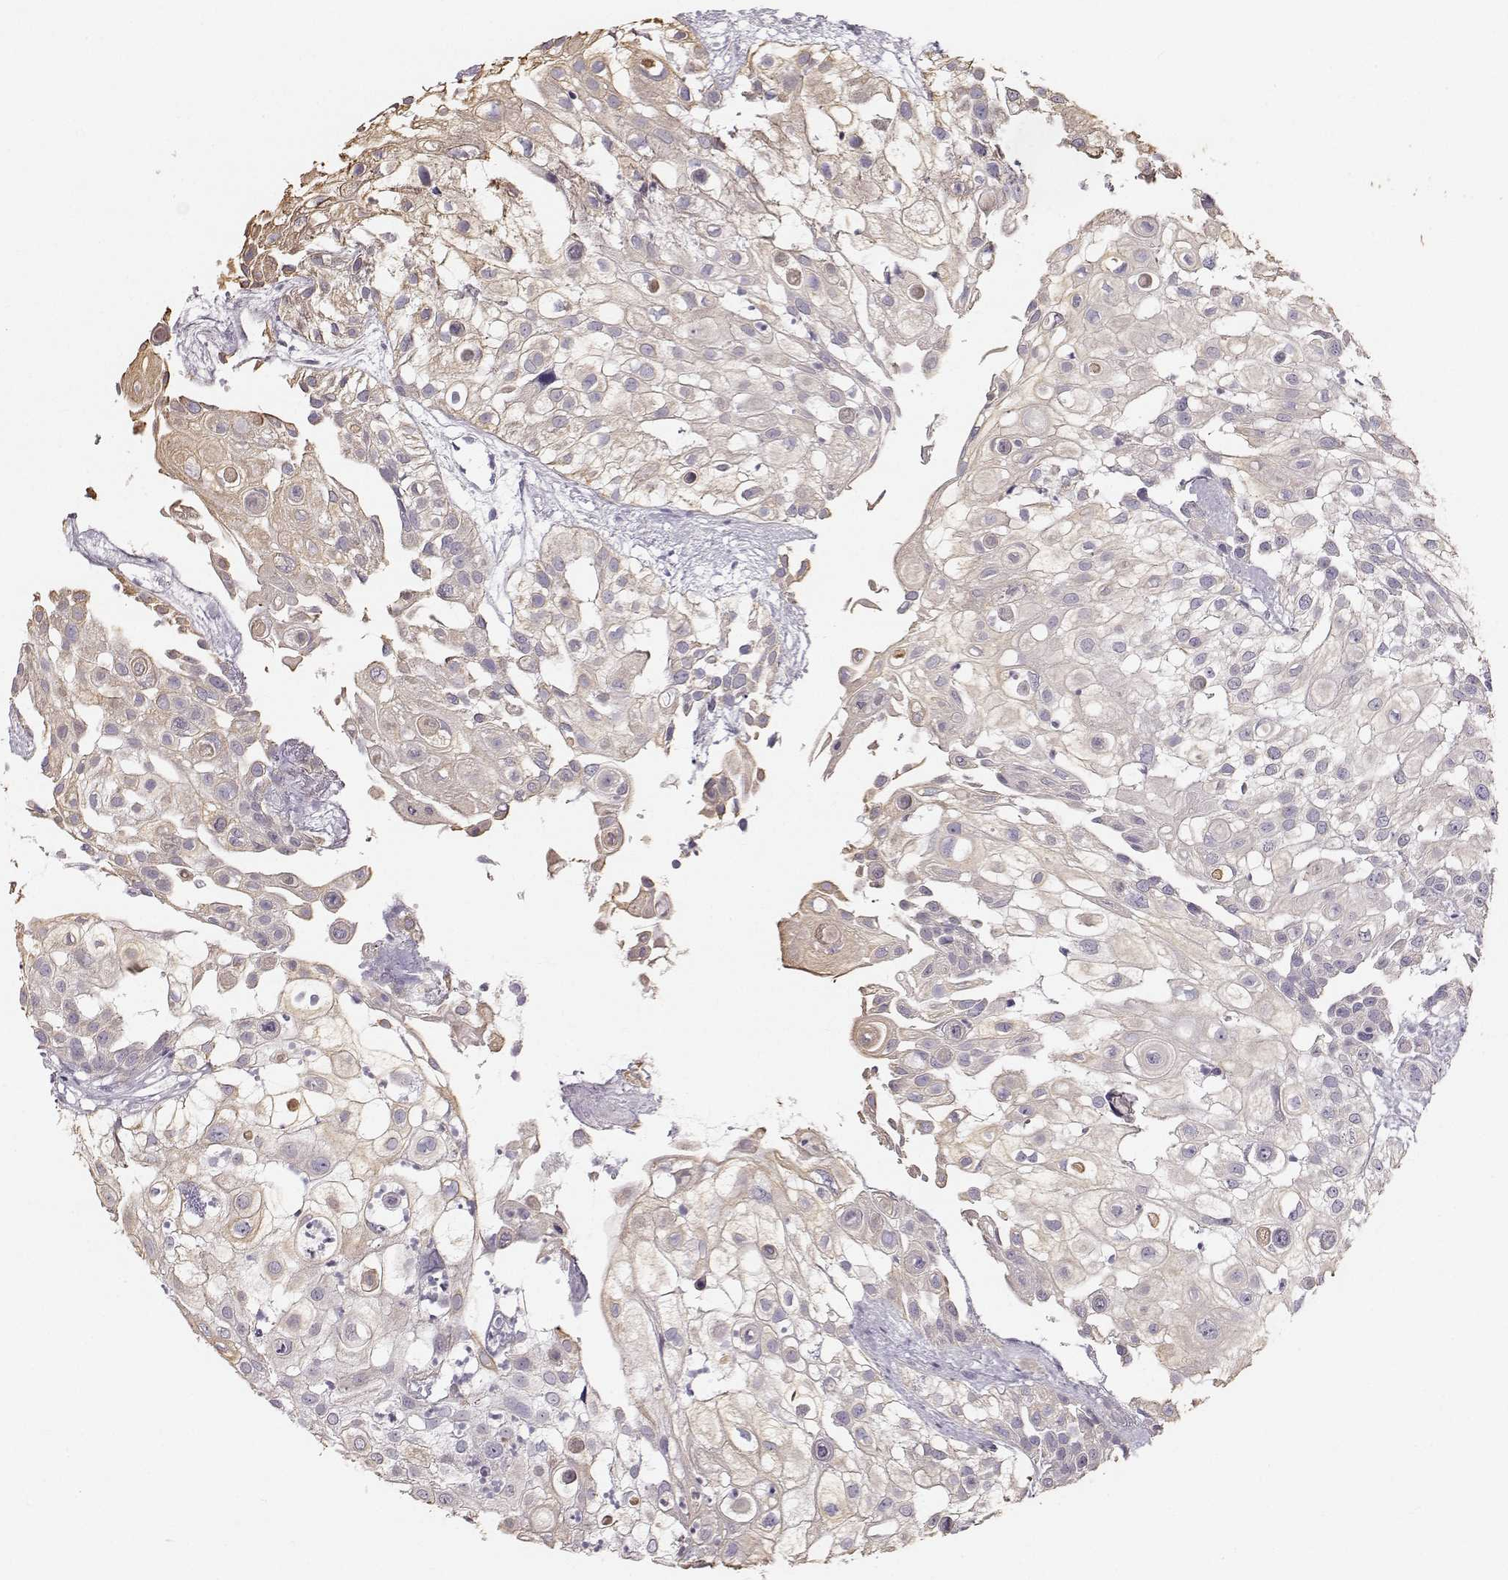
{"staining": {"intensity": "weak", "quantity": "<25%", "location": "cytoplasmic/membranous"}, "tissue": "urothelial cancer", "cell_type": "Tumor cells", "image_type": "cancer", "snomed": [{"axis": "morphology", "description": "Urothelial carcinoma, High grade"}, {"axis": "topography", "description": "Urinary bladder"}], "caption": "Protein analysis of urothelial cancer shows no significant positivity in tumor cells. The staining is performed using DAB brown chromogen with nuclei counter-stained in using hematoxylin.", "gene": "RUNDC3A", "patient": {"sex": "female", "age": 79}}